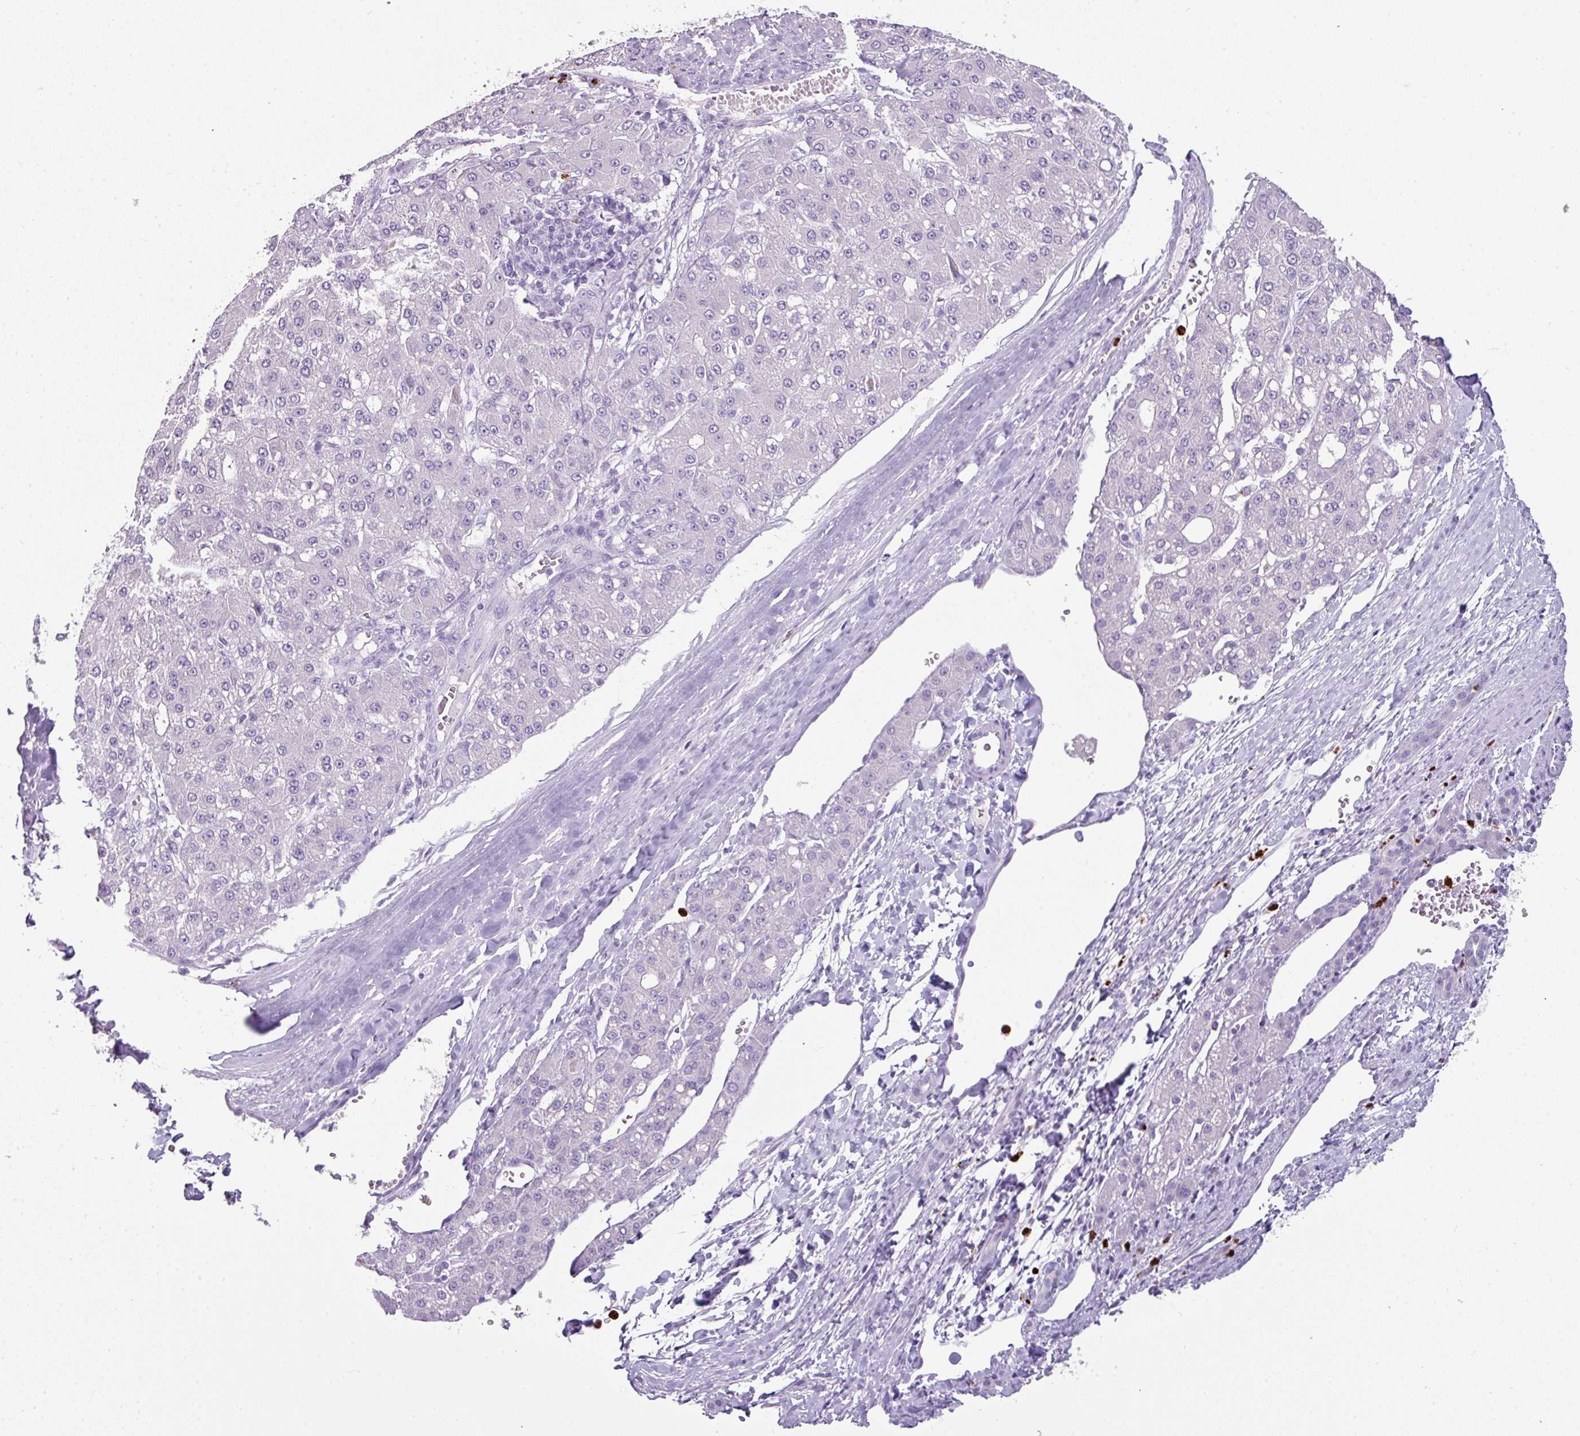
{"staining": {"intensity": "negative", "quantity": "none", "location": "none"}, "tissue": "liver cancer", "cell_type": "Tumor cells", "image_type": "cancer", "snomed": [{"axis": "morphology", "description": "Carcinoma, Hepatocellular, NOS"}, {"axis": "topography", "description": "Liver"}], "caption": "Liver cancer was stained to show a protein in brown. There is no significant expression in tumor cells. (DAB immunohistochemistry with hematoxylin counter stain).", "gene": "CTSG", "patient": {"sex": "male", "age": 67}}